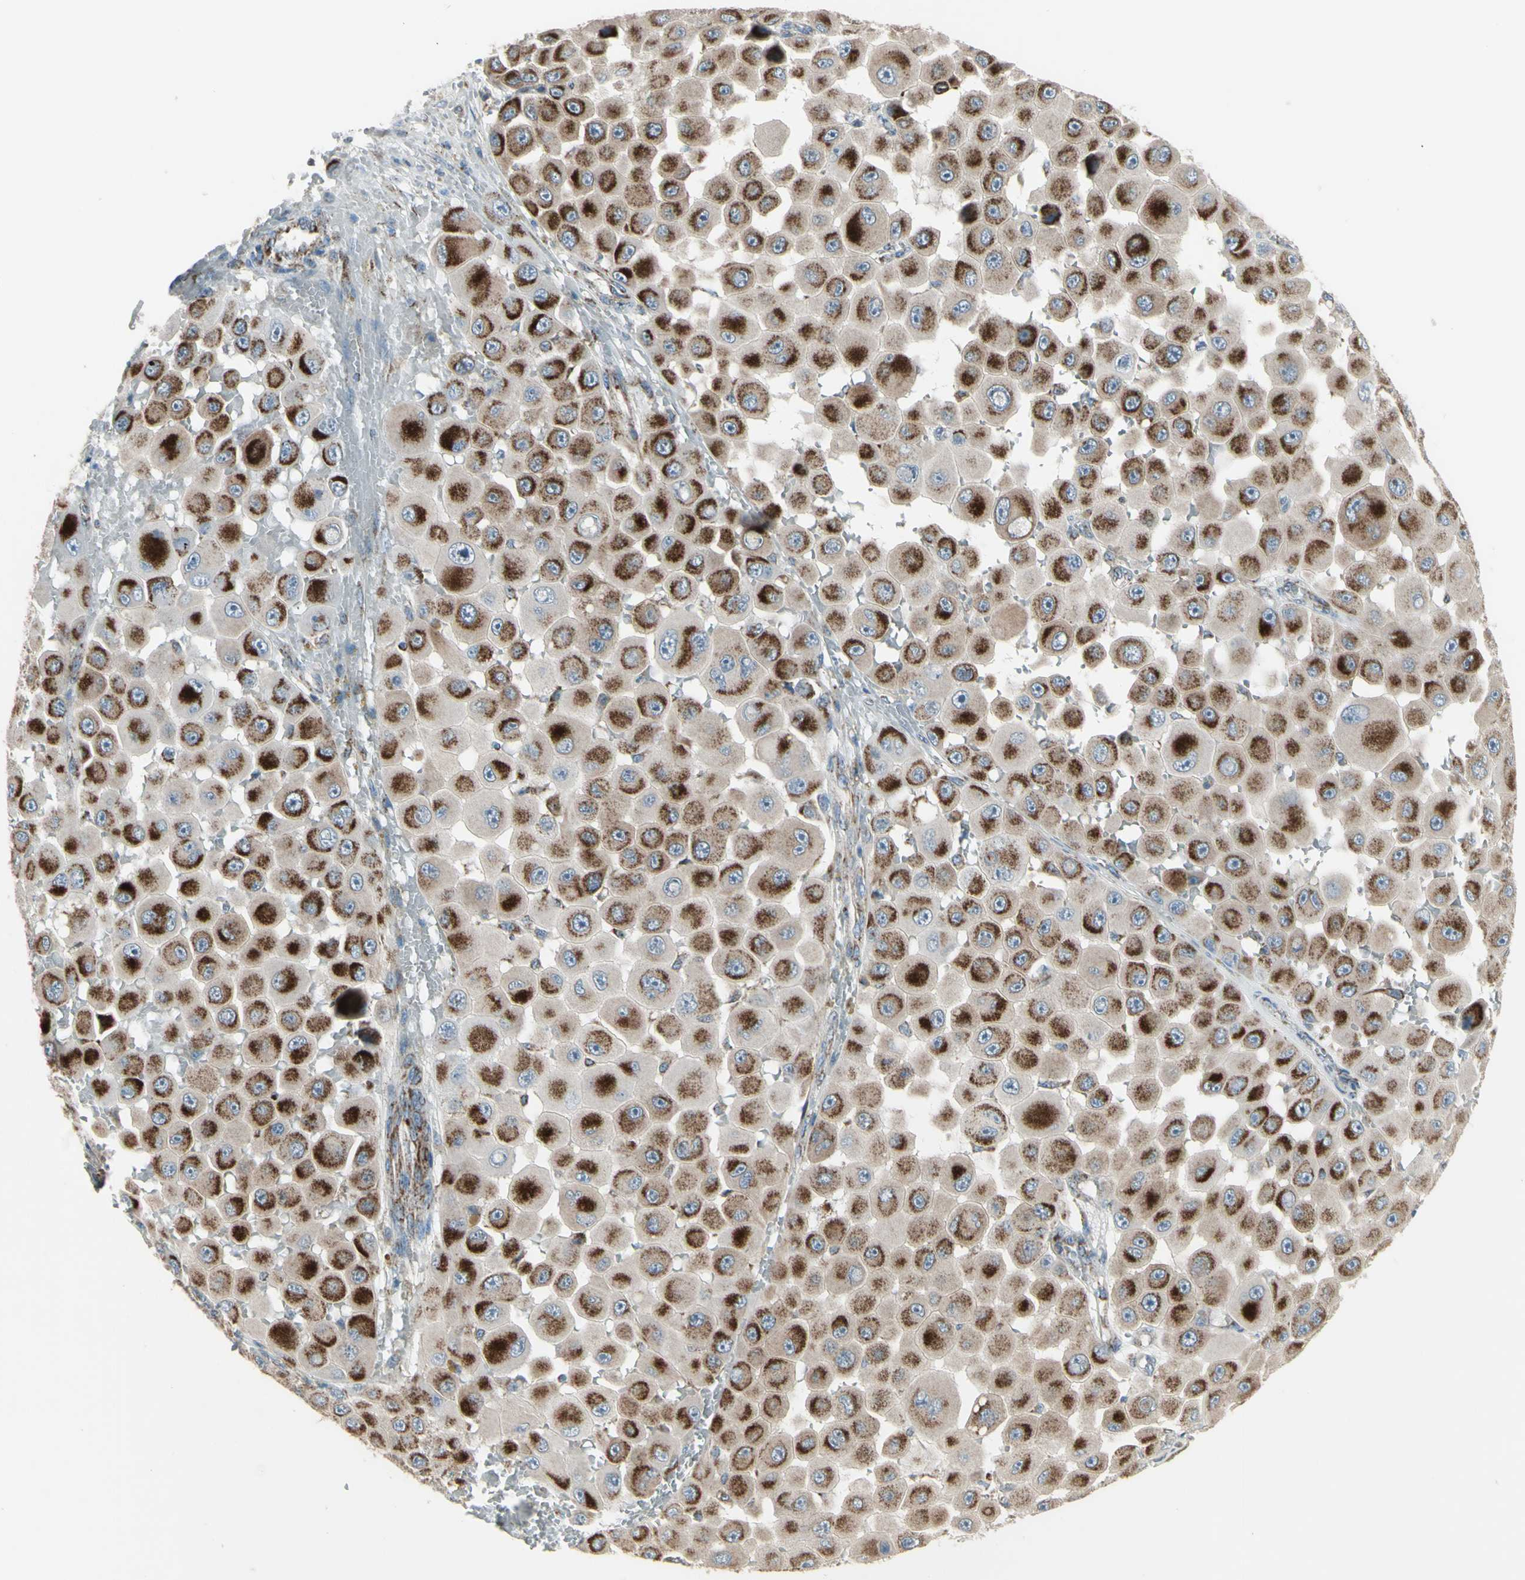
{"staining": {"intensity": "moderate", "quantity": "25%-75%", "location": "cytoplasmic/membranous"}, "tissue": "melanoma", "cell_type": "Tumor cells", "image_type": "cancer", "snomed": [{"axis": "morphology", "description": "Malignant melanoma, NOS"}, {"axis": "topography", "description": "Skin"}], "caption": "Human malignant melanoma stained with a brown dye shows moderate cytoplasmic/membranous positive expression in approximately 25%-75% of tumor cells.", "gene": "FAM171B", "patient": {"sex": "female", "age": 81}}